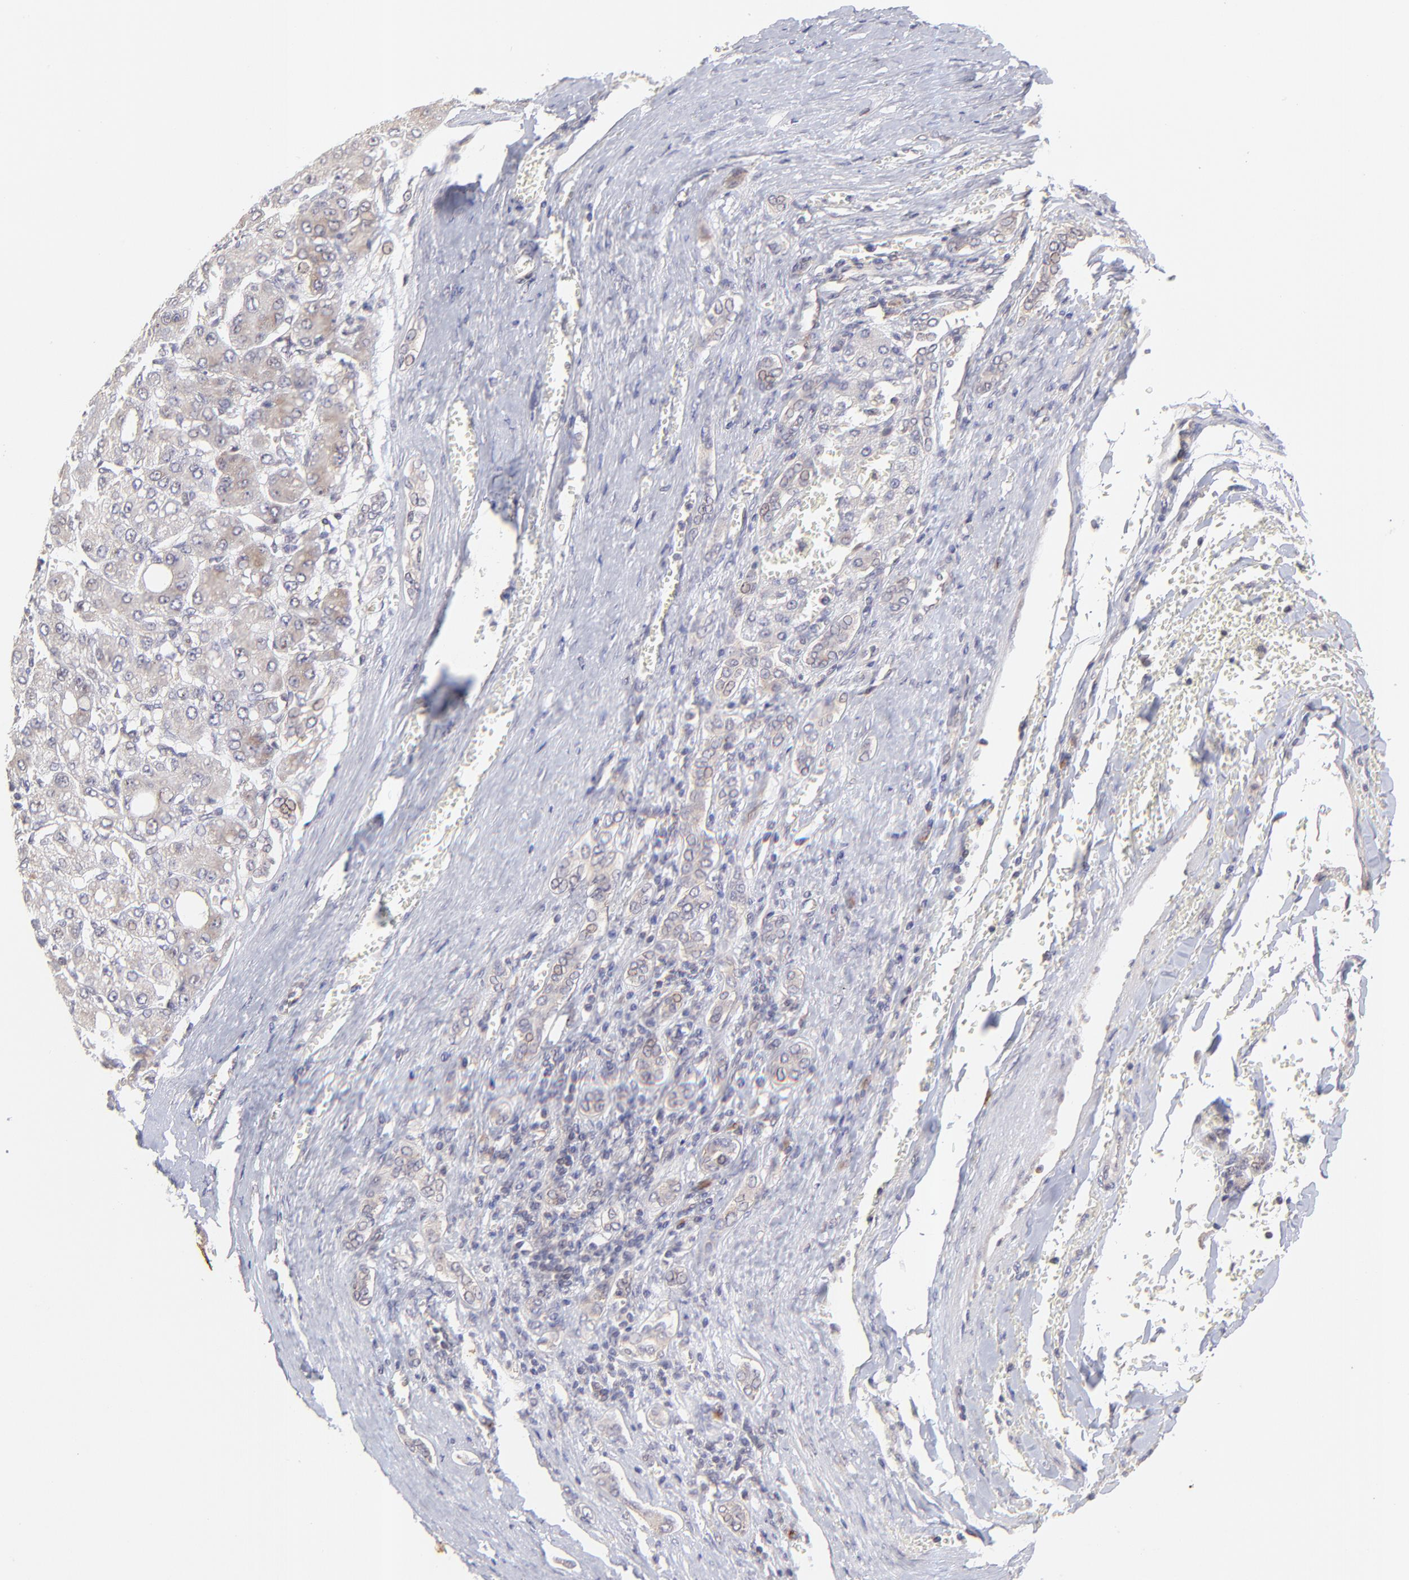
{"staining": {"intensity": "weak", "quantity": ">75%", "location": "cytoplasmic/membranous"}, "tissue": "liver cancer", "cell_type": "Tumor cells", "image_type": "cancer", "snomed": [{"axis": "morphology", "description": "Carcinoma, Hepatocellular, NOS"}, {"axis": "topography", "description": "Liver"}], "caption": "Immunohistochemical staining of liver cancer reveals low levels of weak cytoplasmic/membranous protein positivity in about >75% of tumor cells. Immunohistochemistry (ihc) stains the protein of interest in brown and the nuclei are stained blue.", "gene": "TNRC6B", "patient": {"sex": "male", "age": 69}}